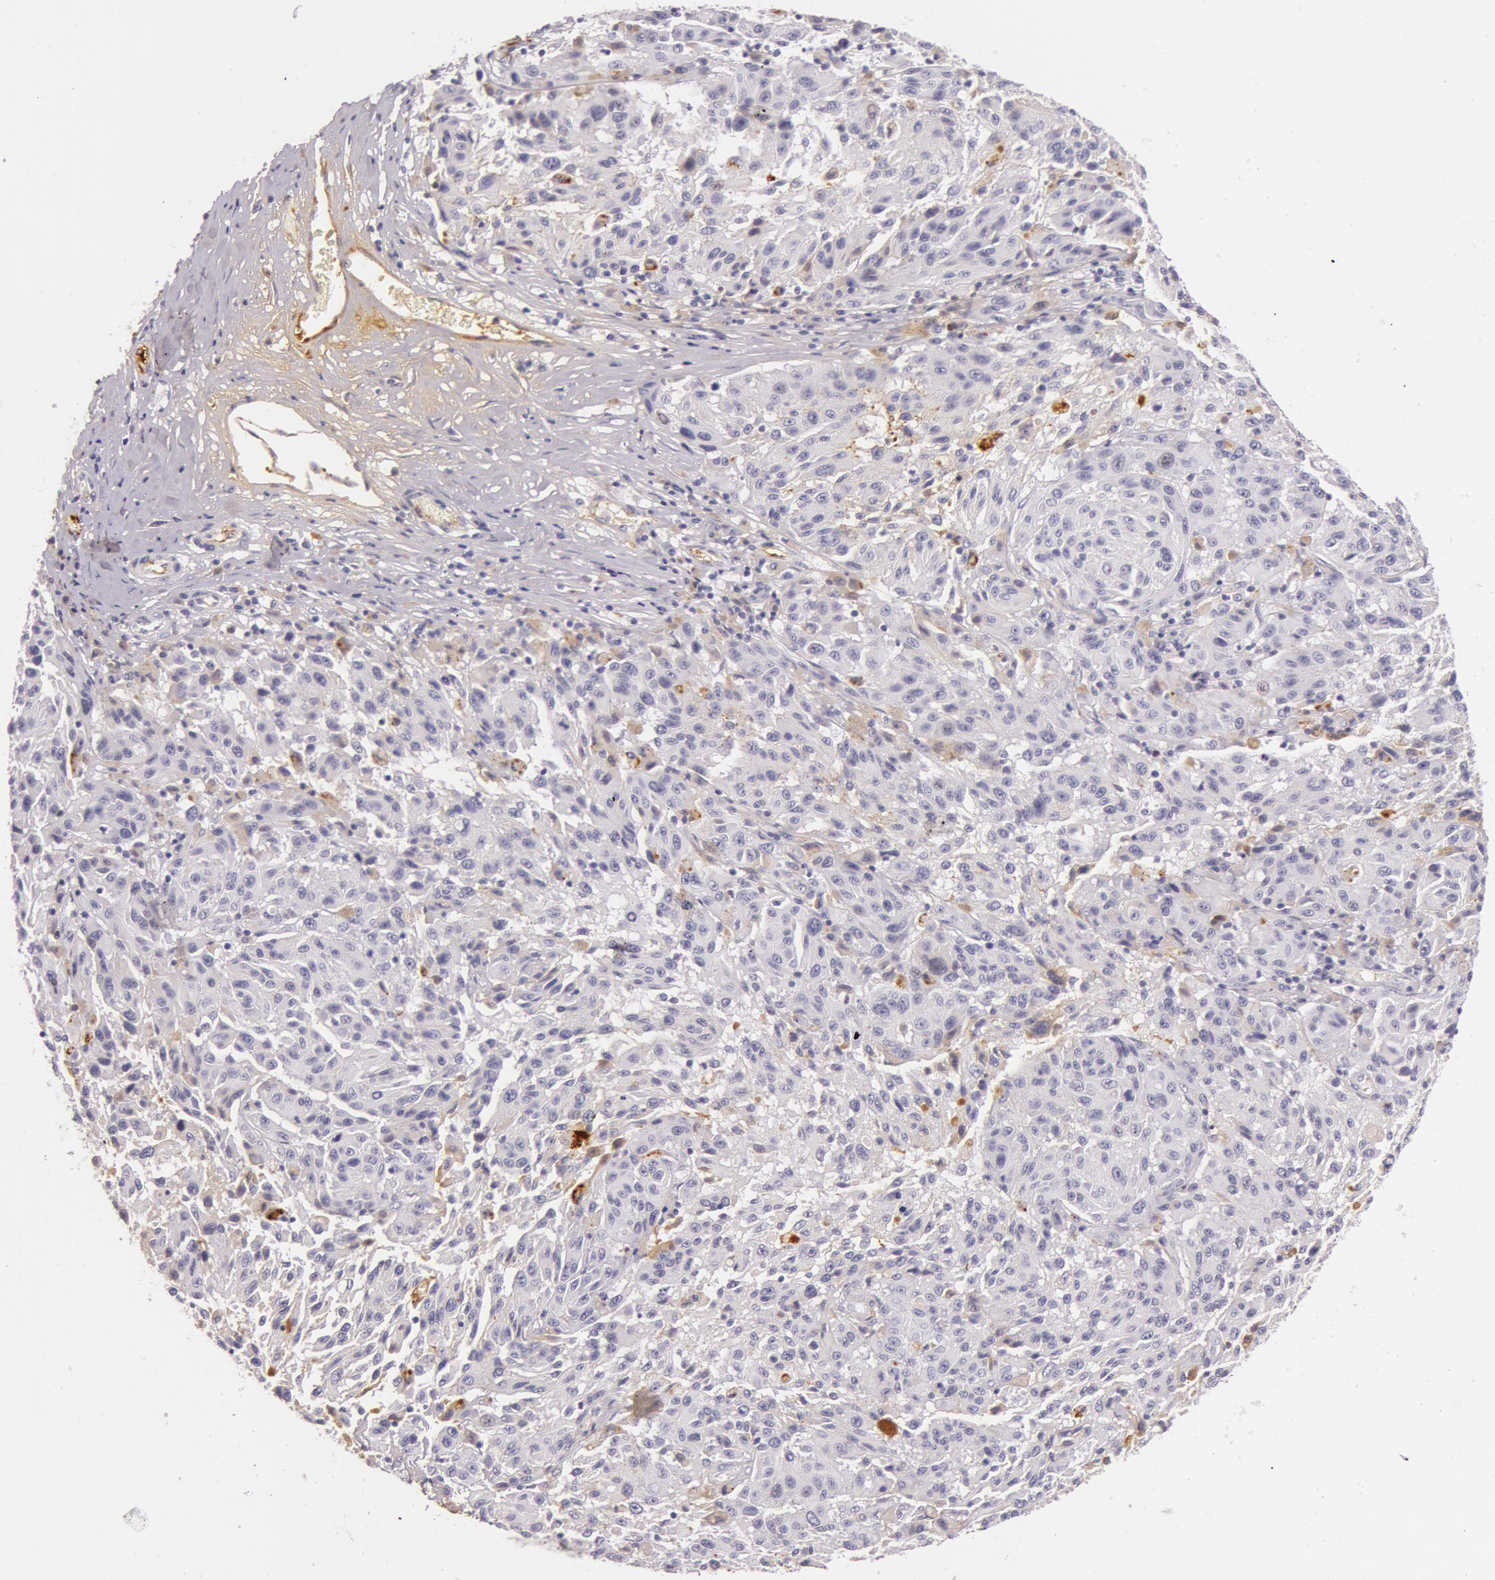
{"staining": {"intensity": "negative", "quantity": "none", "location": "none"}, "tissue": "melanoma", "cell_type": "Tumor cells", "image_type": "cancer", "snomed": [{"axis": "morphology", "description": "Malignant melanoma, NOS"}, {"axis": "topography", "description": "Skin"}], "caption": "Malignant melanoma was stained to show a protein in brown. There is no significant staining in tumor cells.", "gene": "C4BPA", "patient": {"sex": "female", "age": 77}}